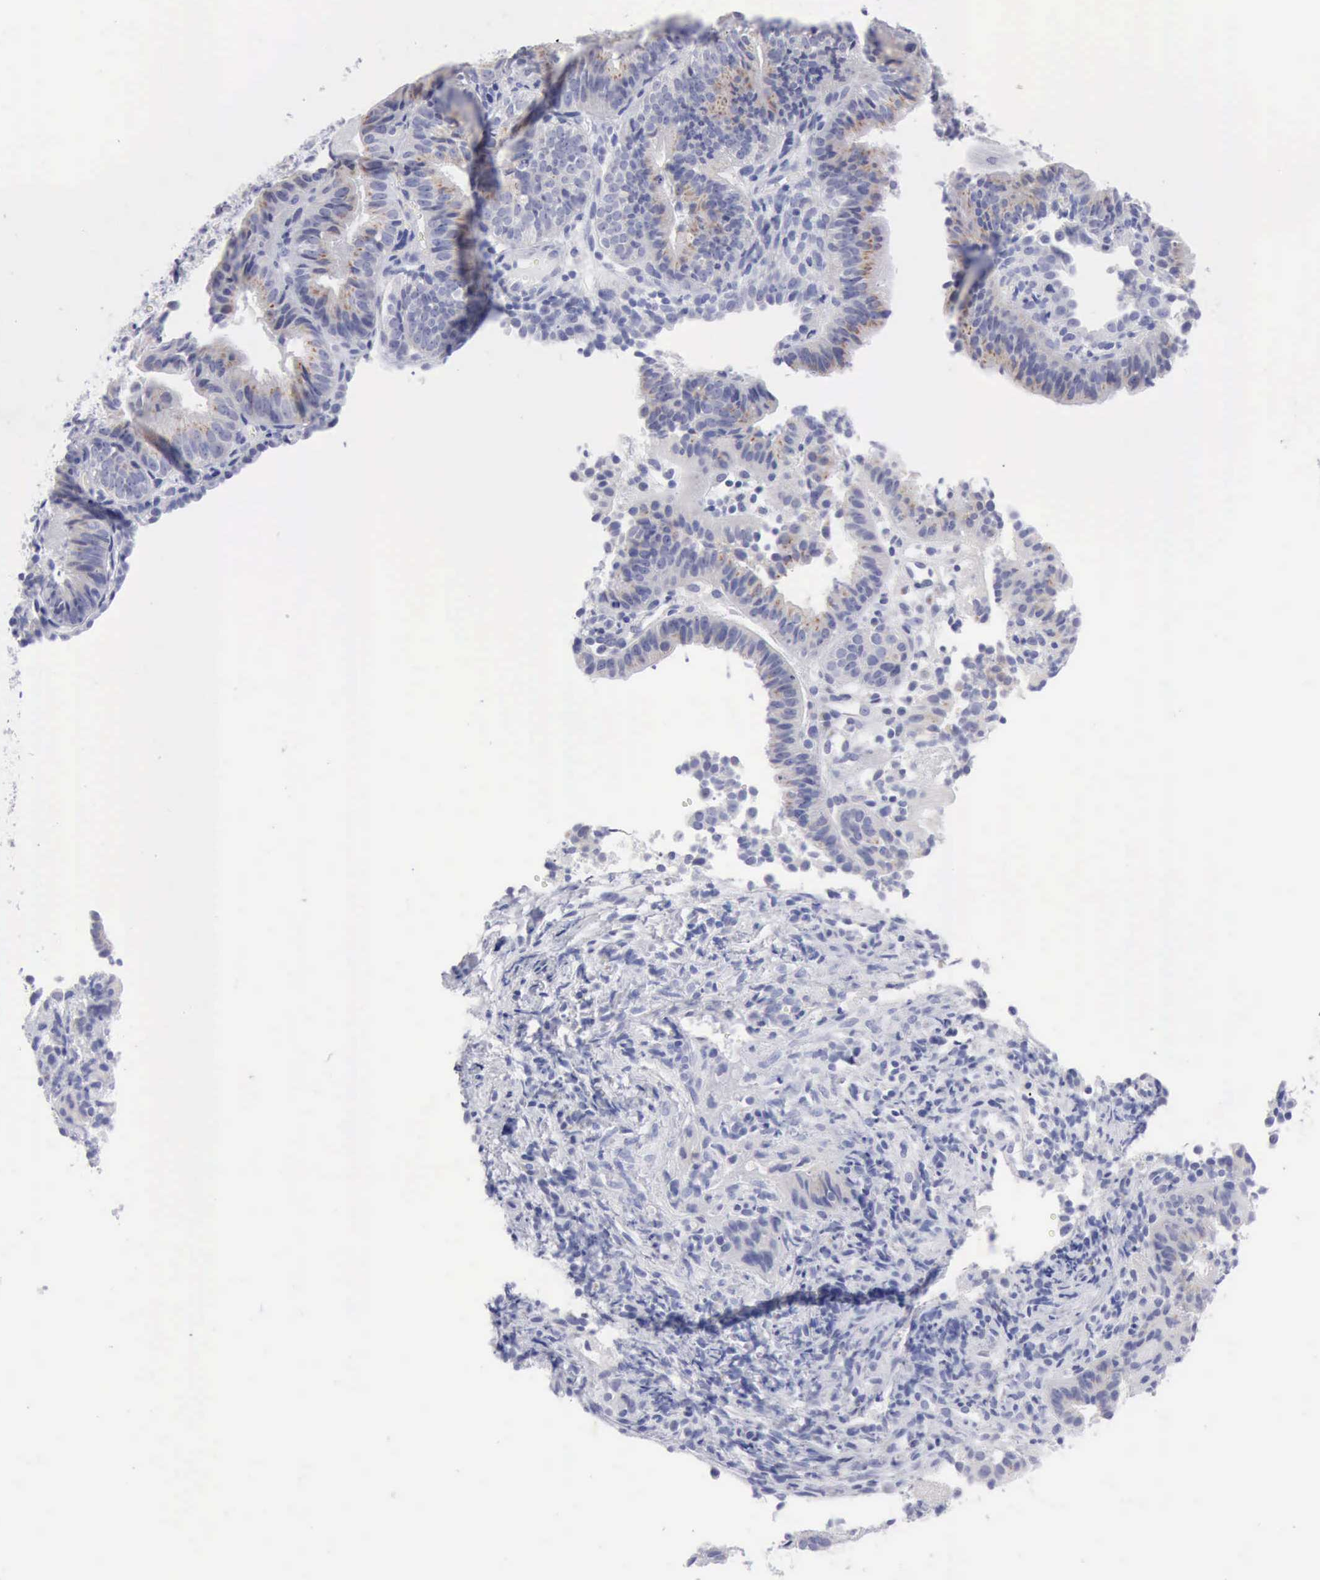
{"staining": {"intensity": "weak", "quantity": "25%-75%", "location": "cytoplasmic/membranous"}, "tissue": "cervical cancer", "cell_type": "Tumor cells", "image_type": "cancer", "snomed": [{"axis": "morphology", "description": "Adenocarcinoma, NOS"}, {"axis": "topography", "description": "Cervix"}], "caption": "Immunohistochemistry of human cervical cancer (adenocarcinoma) demonstrates low levels of weak cytoplasmic/membranous positivity in approximately 25%-75% of tumor cells.", "gene": "ANGEL1", "patient": {"sex": "female", "age": 60}}